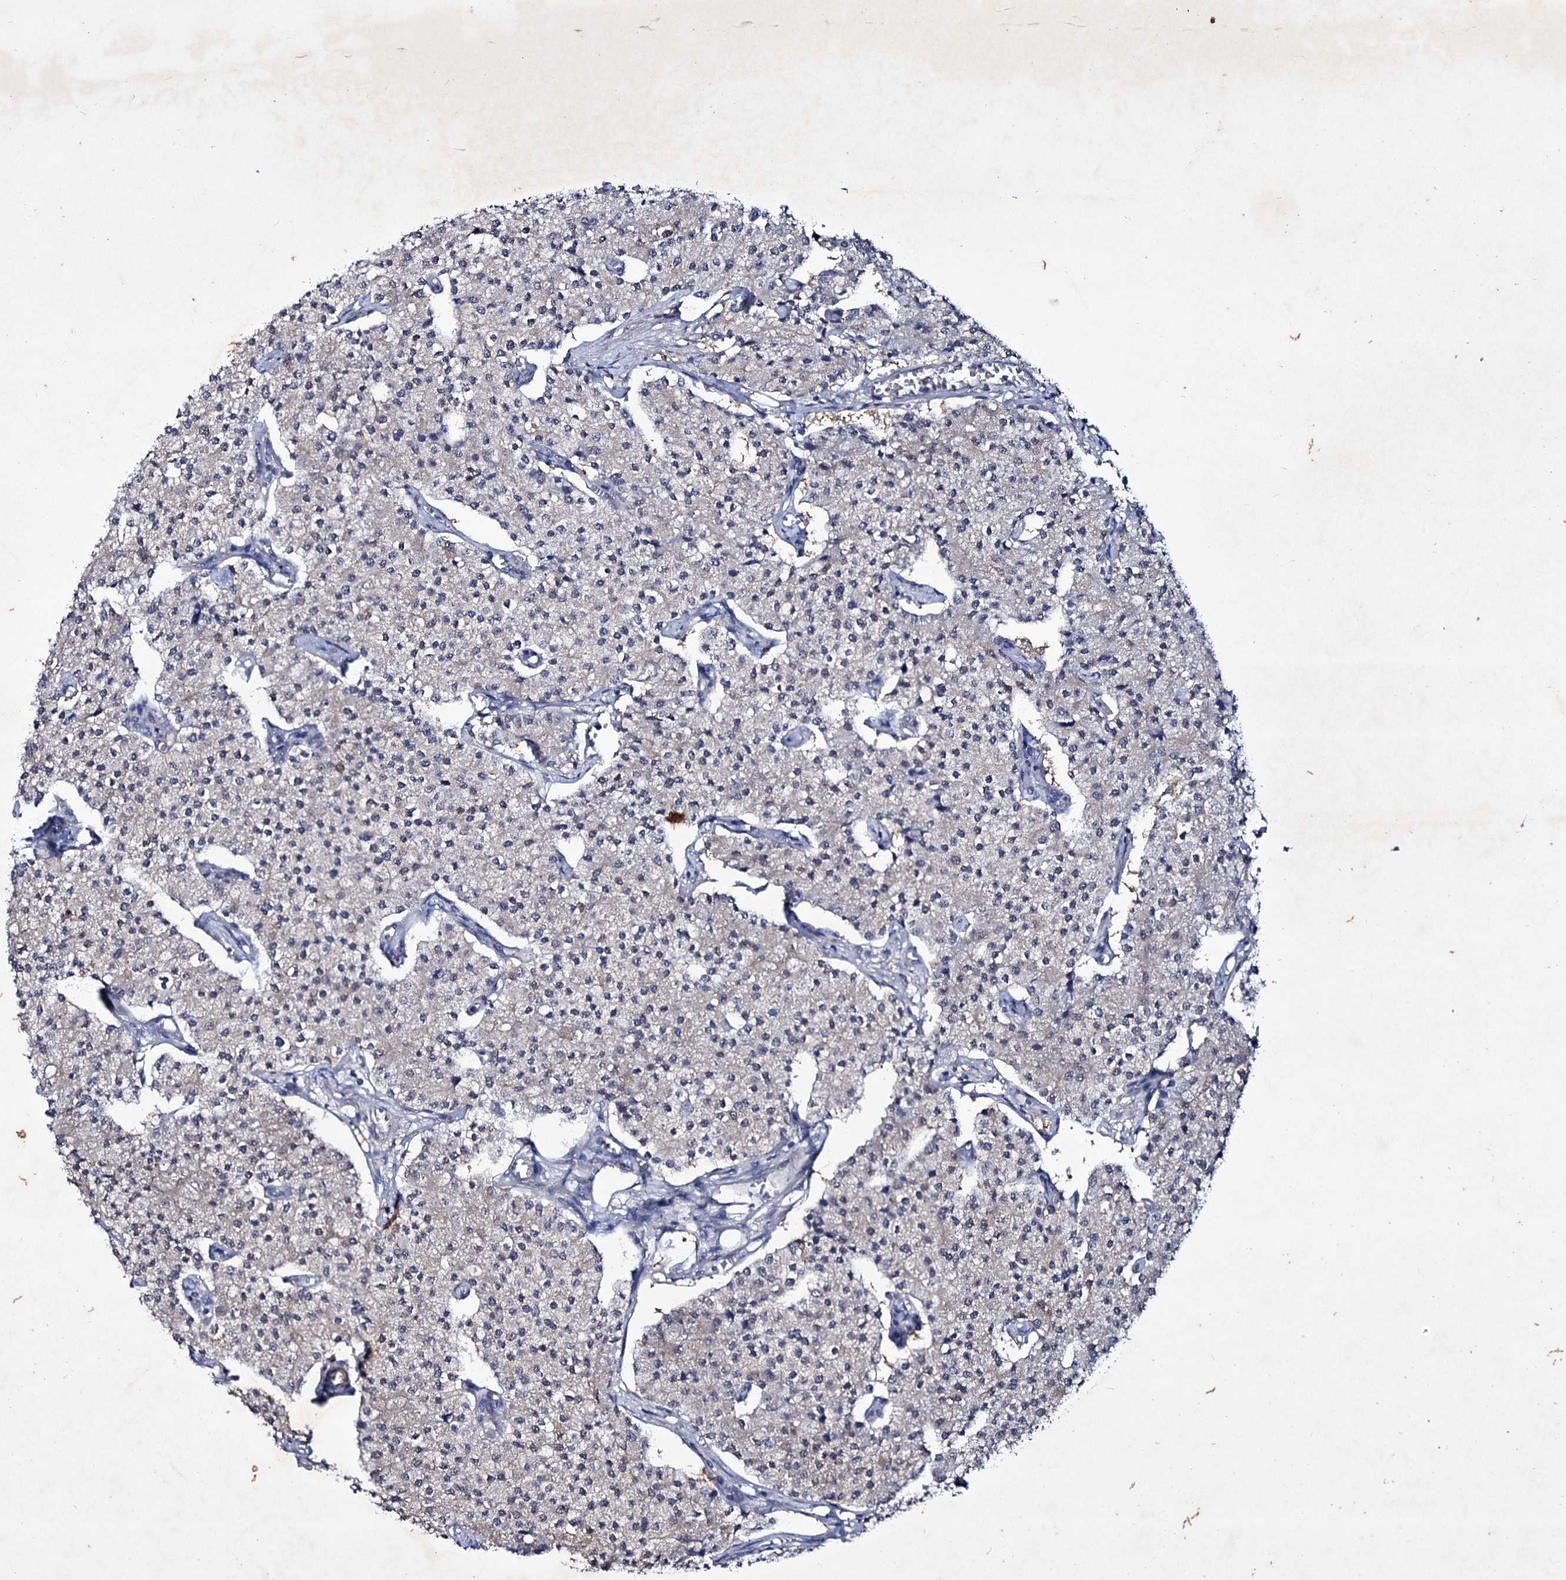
{"staining": {"intensity": "weak", "quantity": "<25%", "location": "cytoplasmic/membranous"}, "tissue": "carcinoid", "cell_type": "Tumor cells", "image_type": "cancer", "snomed": [{"axis": "morphology", "description": "Carcinoid, malignant, NOS"}, {"axis": "topography", "description": "Colon"}], "caption": "Micrograph shows no protein staining in tumor cells of carcinoid (malignant) tissue.", "gene": "AXL", "patient": {"sex": "female", "age": 52}}